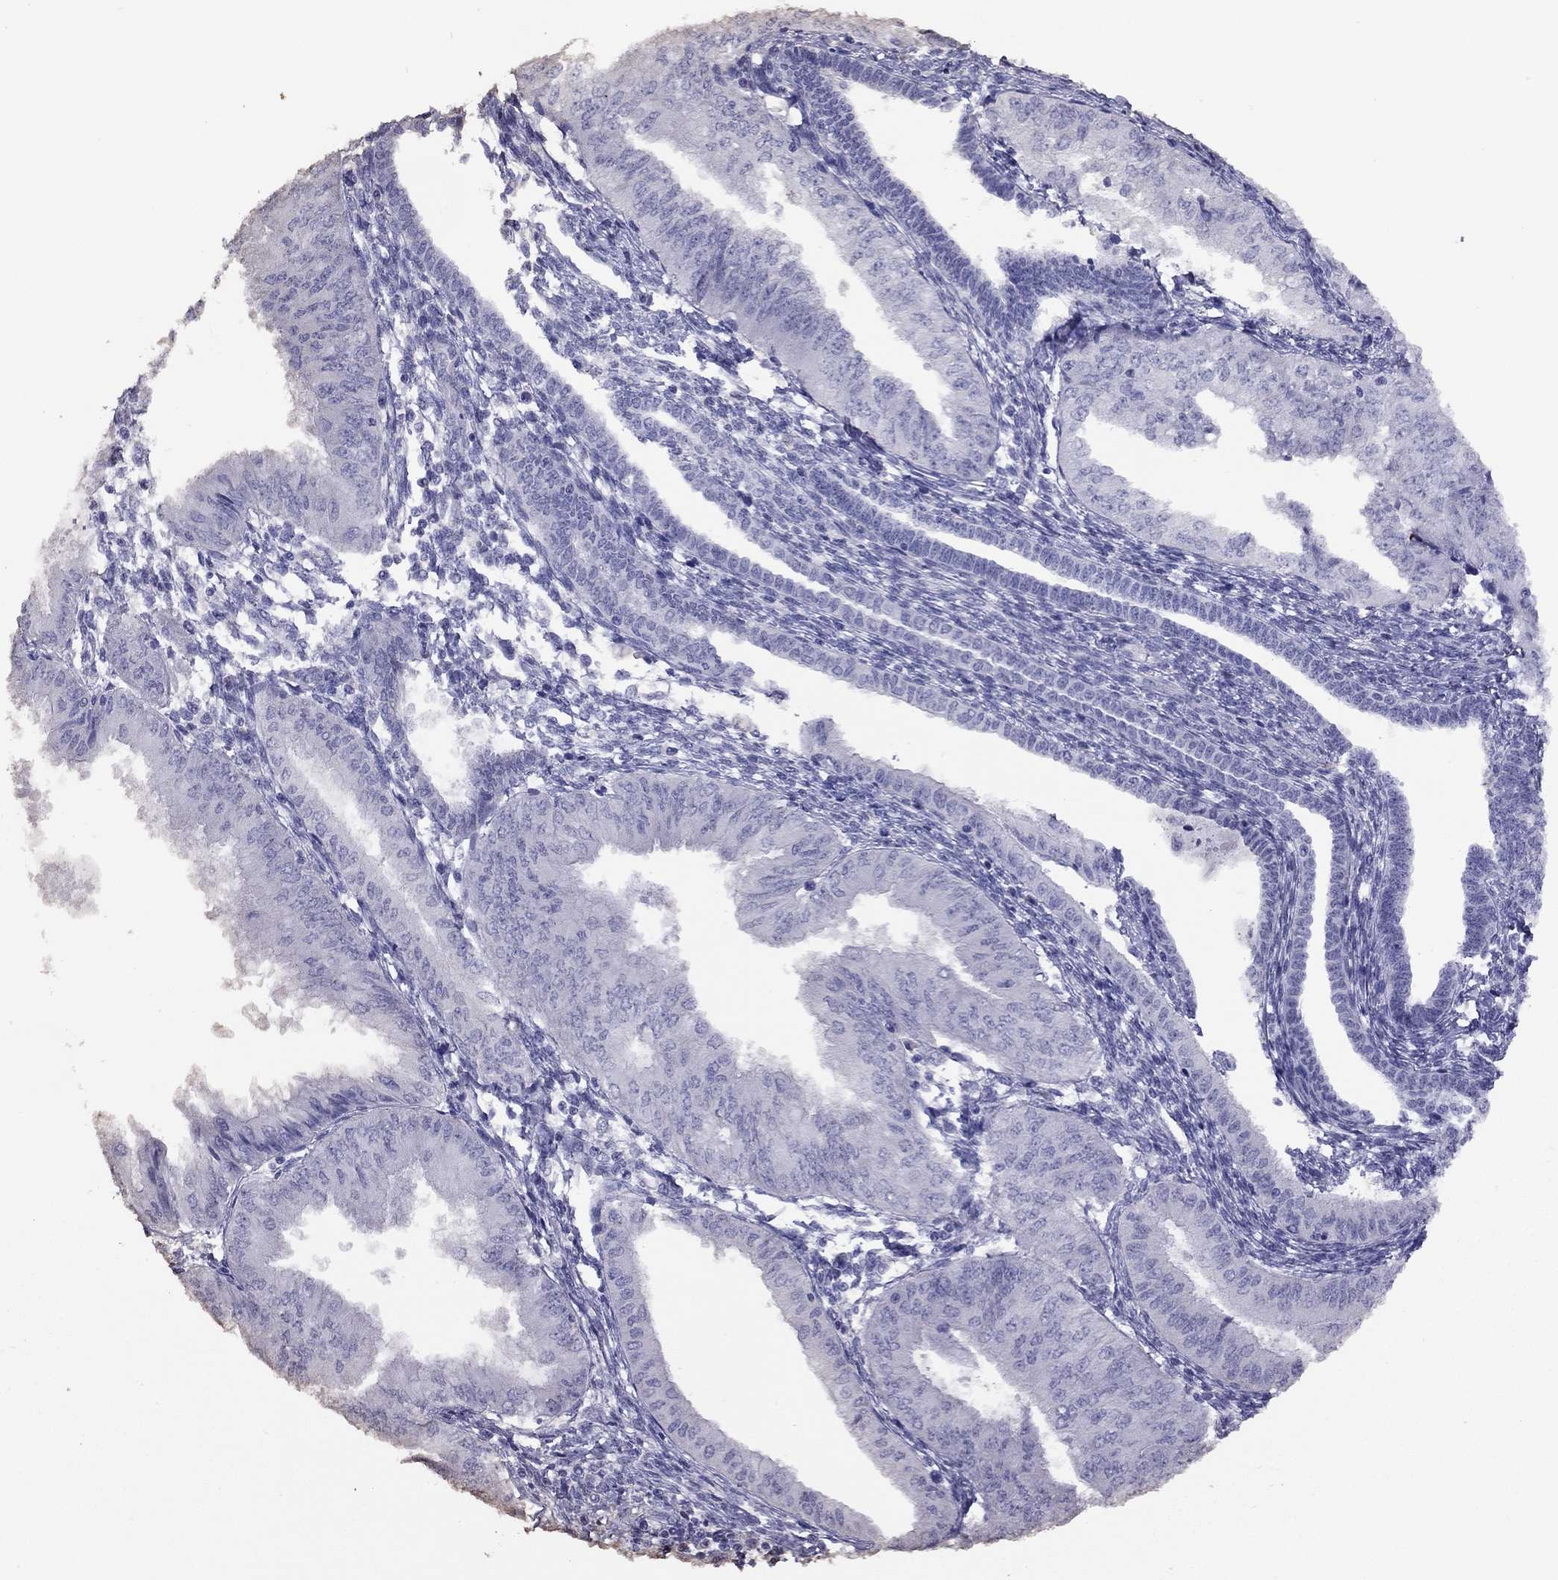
{"staining": {"intensity": "negative", "quantity": "none", "location": "none"}, "tissue": "endometrial cancer", "cell_type": "Tumor cells", "image_type": "cancer", "snomed": [{"axis": "morphology", "description": "Adenocarcinoma, NOS"}, {"axis": "topography", "description": "Endometrium"}], "caption": "This is a photomicrograph of immunohistochemistry staining of endometrial cancer (adenocarcinoma), which shows no positivity in tumor cells. (Stains: DAB immunohistochemistry (IHC) with hematoxylin counter stain, Microscopy: brightfield microscopy at high magnification).", "gene": "SUN3", "patient": {"sex": "female", "age": 53}}